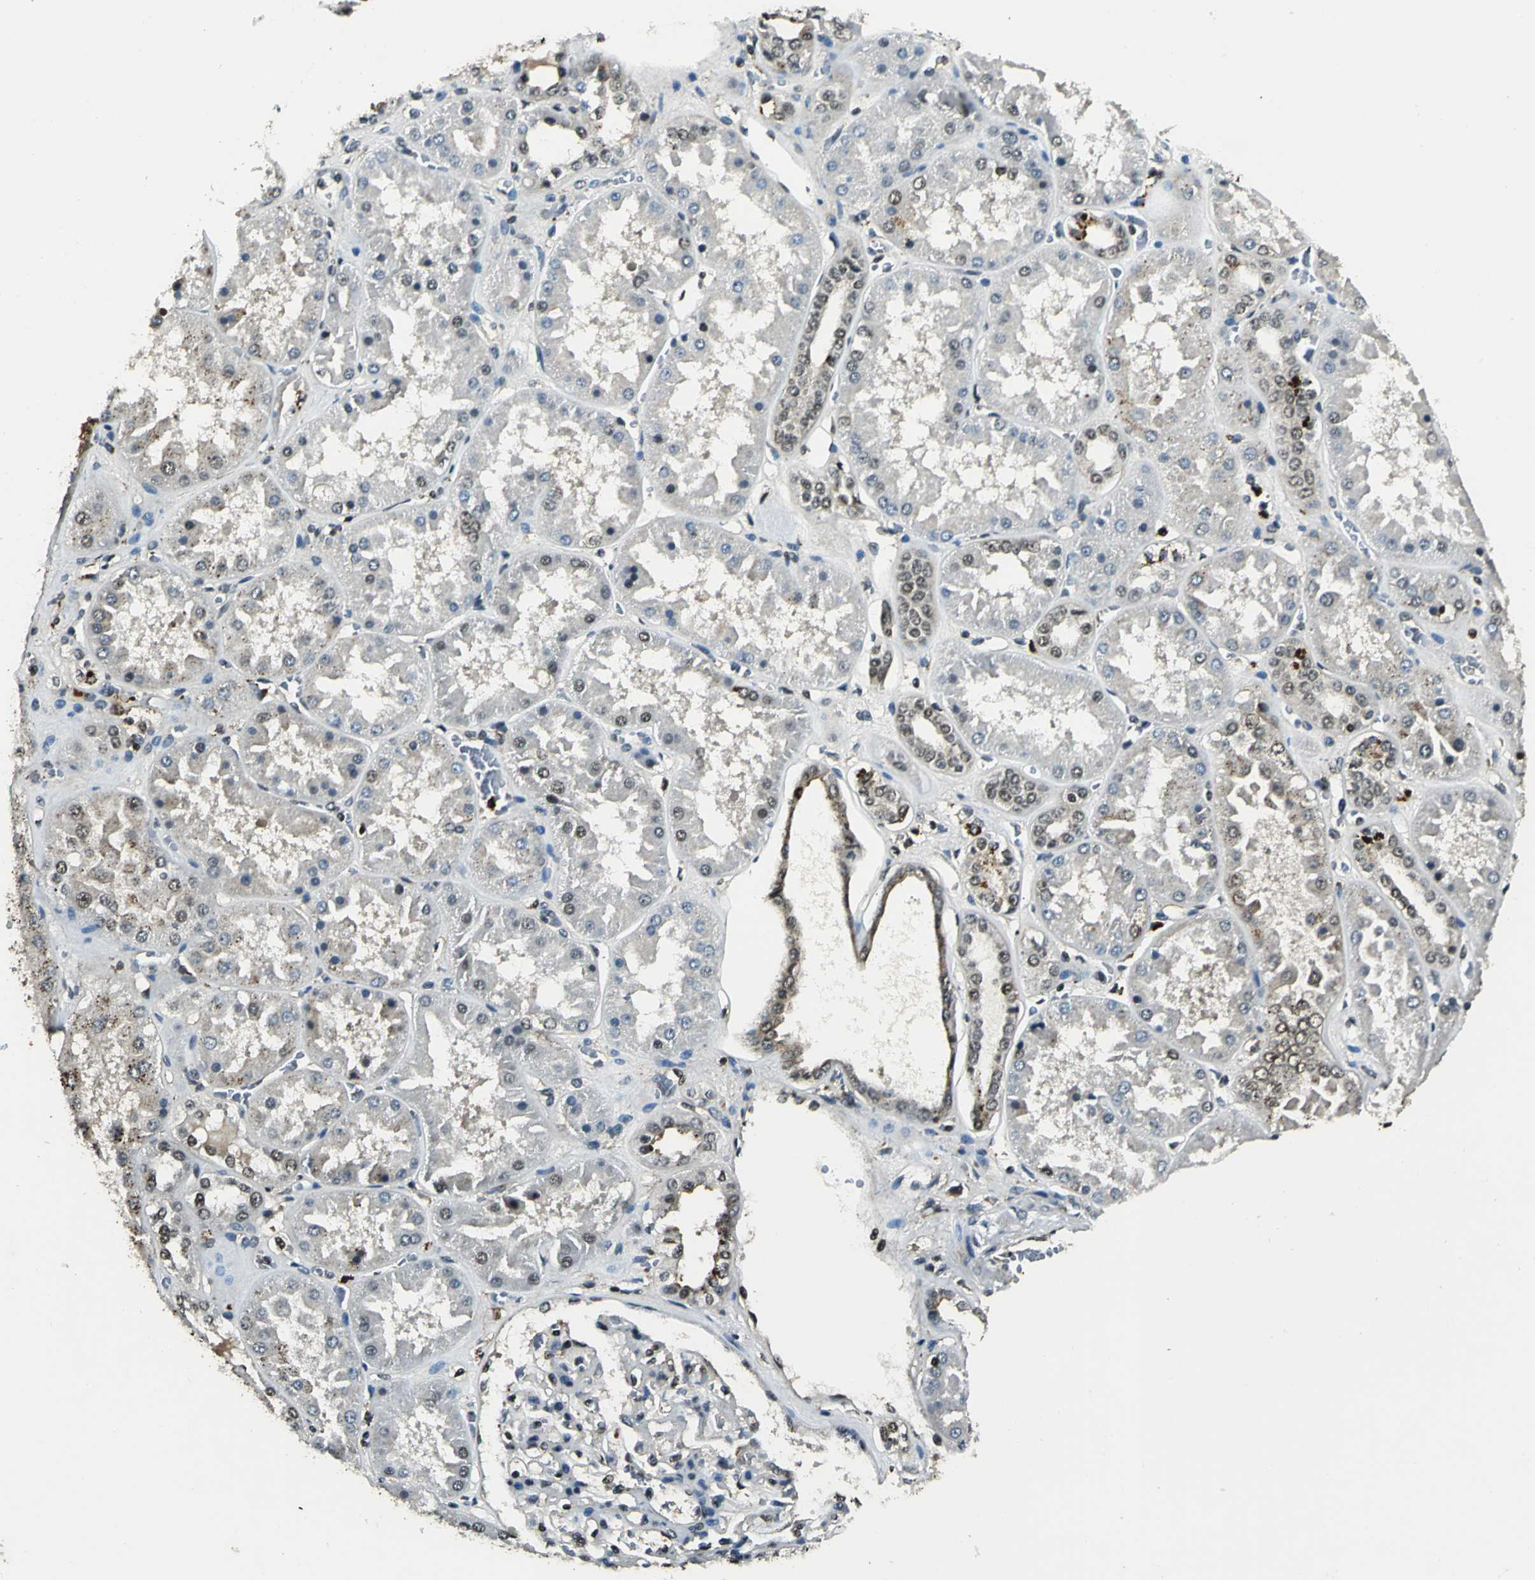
{"staining": {"intensity": "moderate", "quantity": "<25%", "location": "cytoplasmic/membranous,nuclear"}, "tissue": "kidney", "cell_type": "Cells in glomeruli", "image_type": "normal", "snomed": [{"axis": "morphology", "description": "Normal tissue, NOS"}, {"axis": "topography", "description": "Kidney"}], "caption": "Moderate cytoplasmic/membranous,nuclear staining for a protein is present in about <25% of cells in glomeruli of normal kidney using immunohistochemistry.", "gene": "PPP1R13L", "patient": {"sex": "female", "age": 56}}